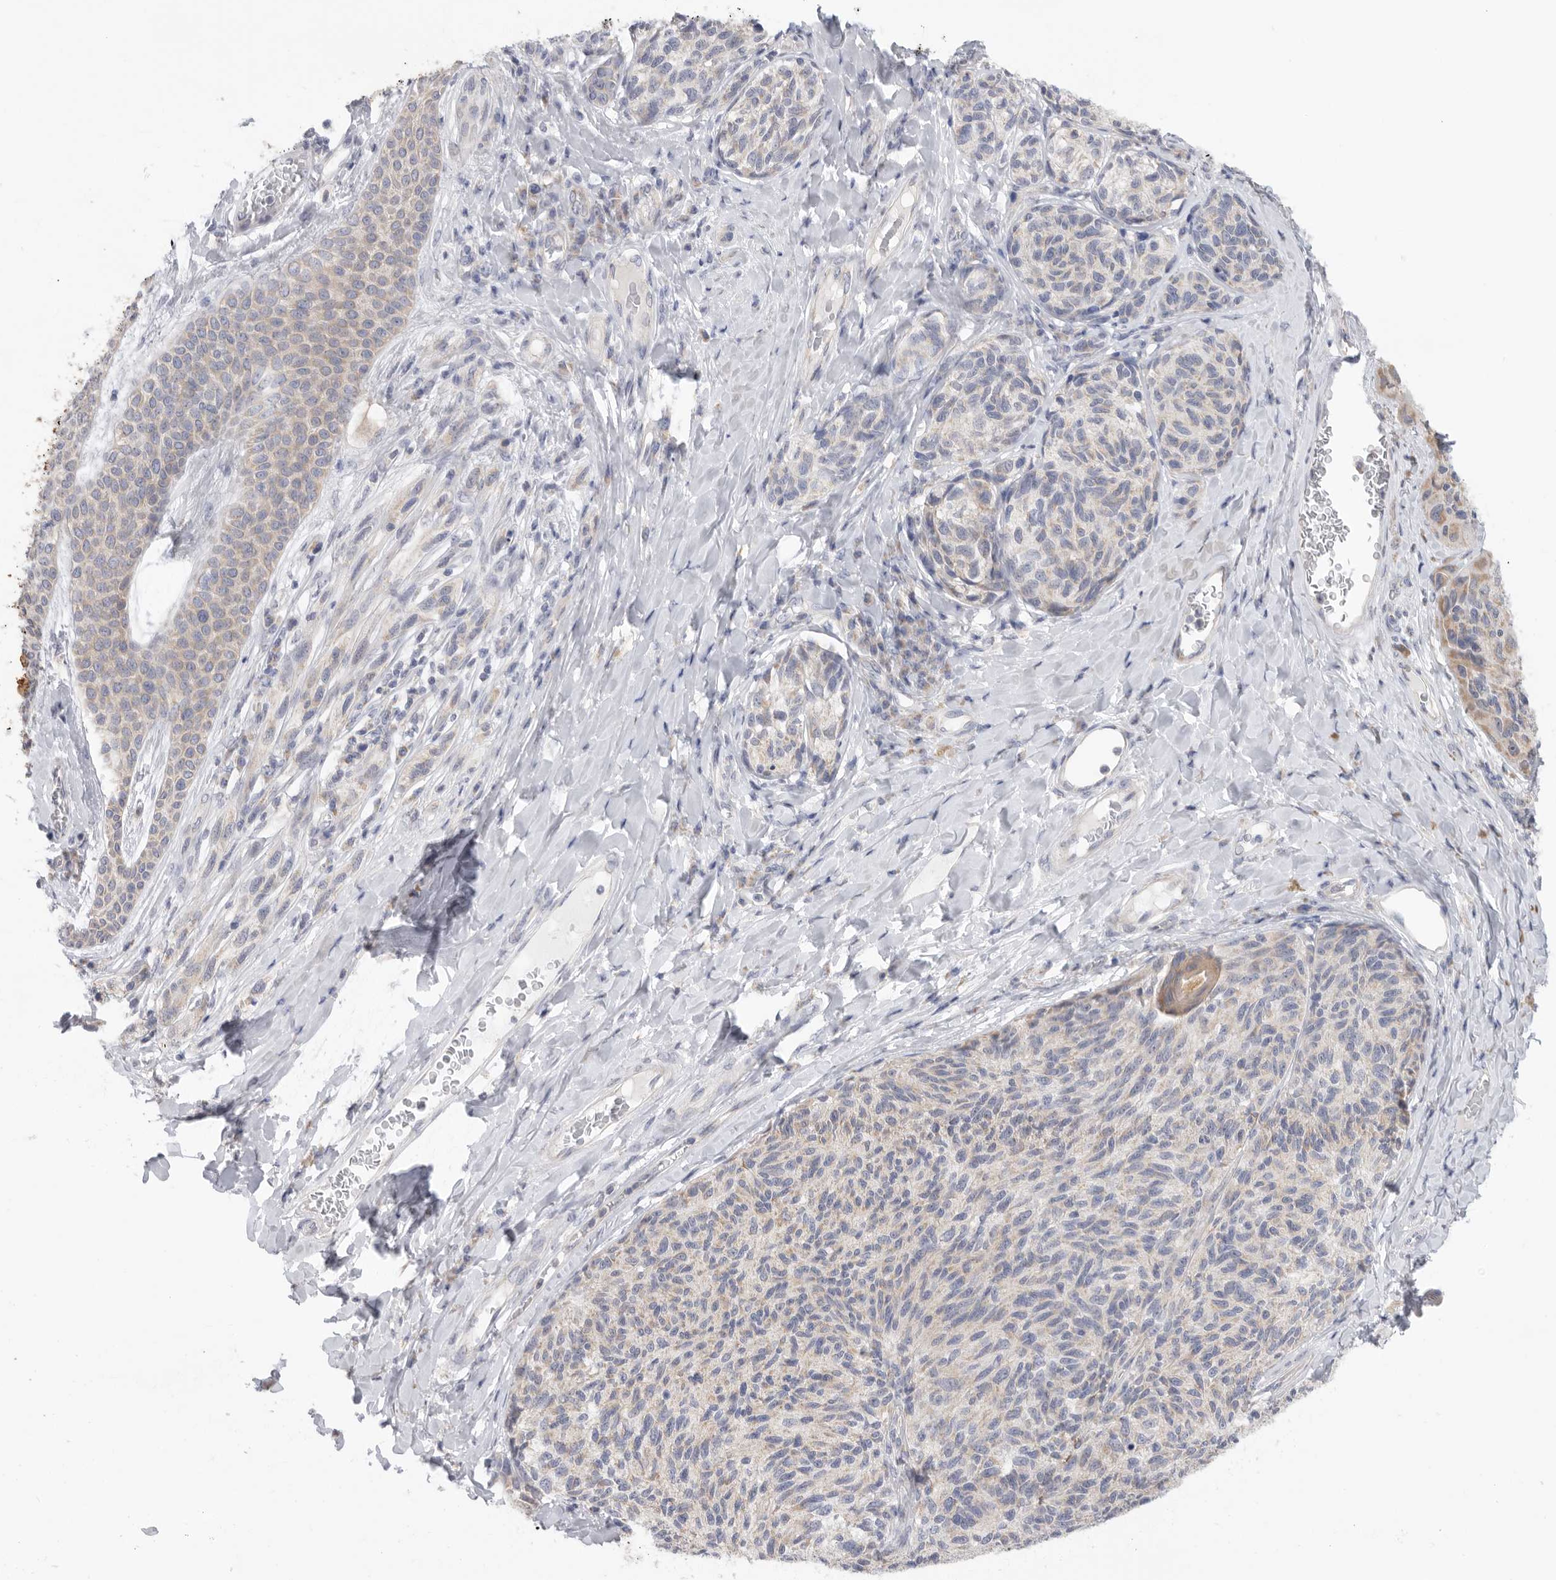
{"staining": {"intensity": "weak", "quantity": "25%-75%", "location": "cytoplasmic/membranous"}, "tissue": "melanoma", "cell_type": "Tumor cells", "image_type": "cancer", "snomed": [{"axis": "morphology", "description": "Malignant melanoma, NOS"}, {"axis": "topography", "description": "Skin"}], "caption": "Immunohistochemical staining of human melanoma shows weak cytoplasmic/membranous protein positivity in about 25%-75% of tumor cells. Using DAB (3,3'-diaminobenzidine) (brown) and hematoxylin (blue) stains, captured at high magnification using brightfield microscopy.", "gene": "MTFR1L", "patient": {"sex": "female", "age": 73}}